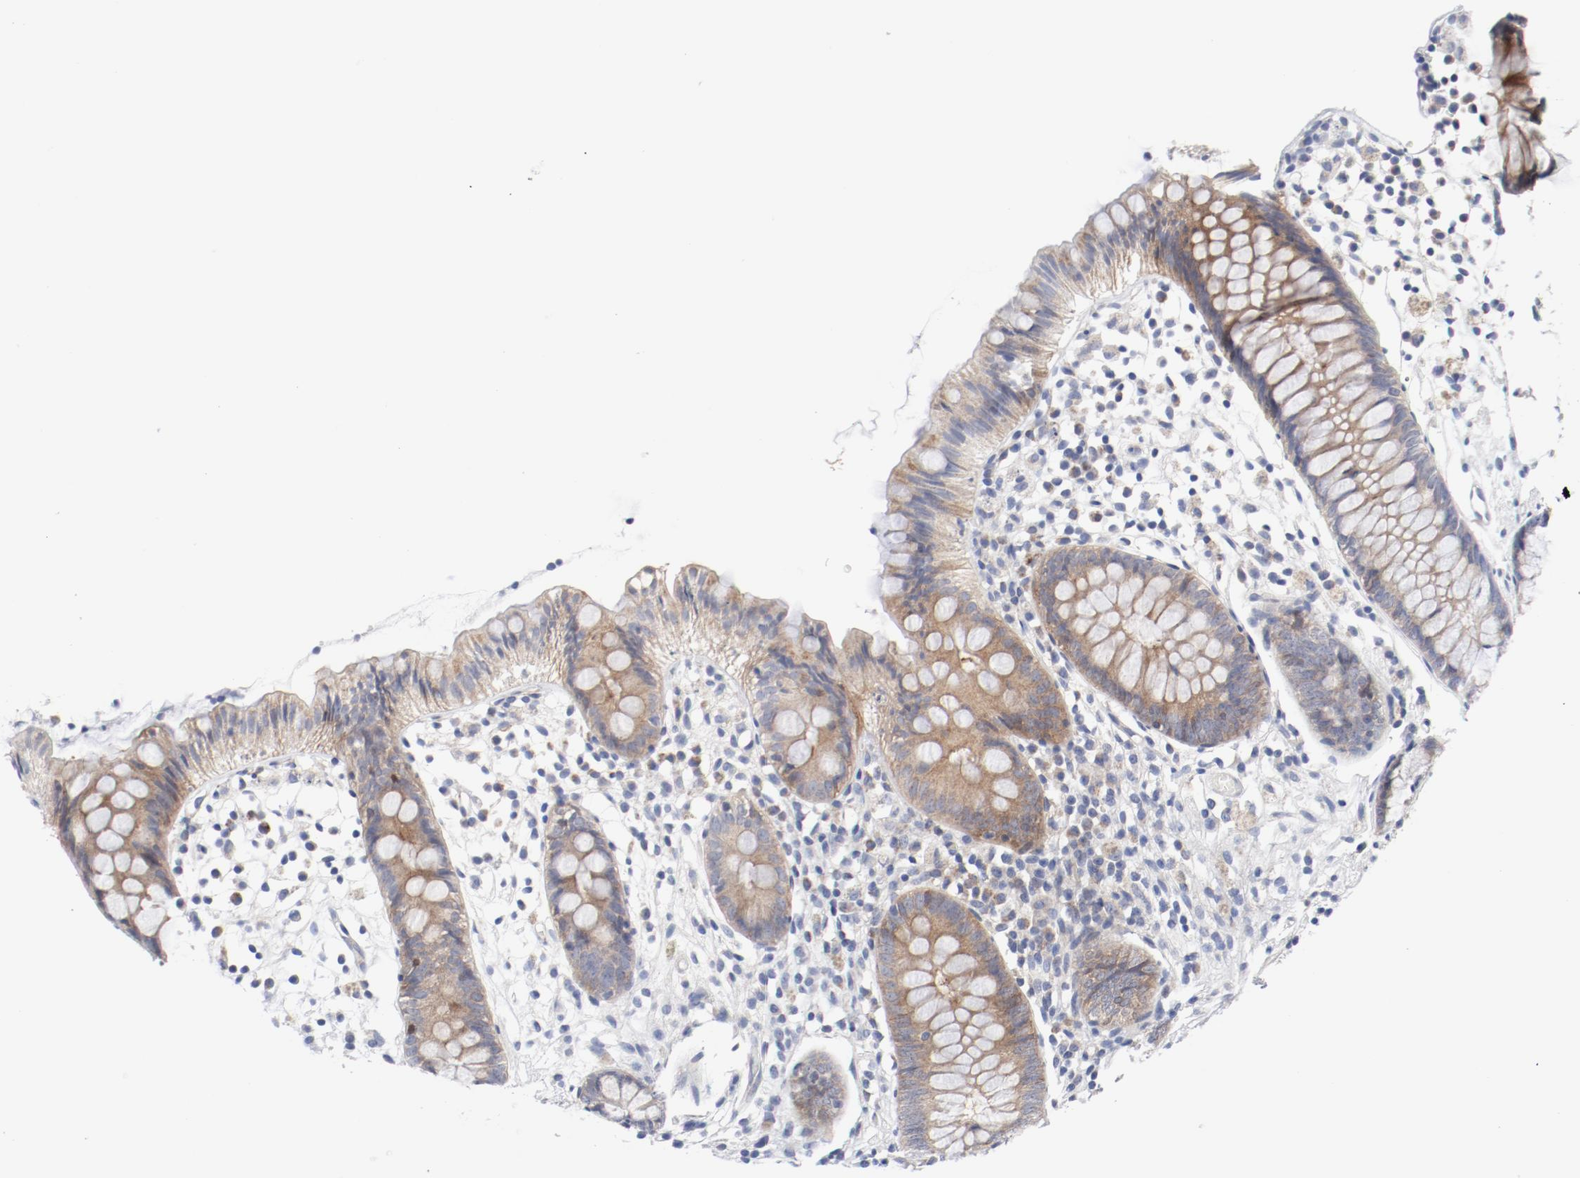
{"staining": {"intensity": "moderate", "quantity": ">75%", "location": "cytoplasmic/membranous"}, "tissue": "appendix", "cell_type": "Glandular cells", "image_type": "normal", "snomed": [{"axis": "morphology", "description": "Normal tissue, NOS"}, {"axis": "topography", "description": "Appendix"}], "caption": "Protein expression analysis of unremarkable appendix demonstrates moderate cytoplasmic/membranous positivity in about >75% of glandular cells. (Stains: DAB in brown, nuclei in blue, Microscopy: brightfield microscopy at high magnification).", "gene": "BAD", "patient": {"sex": "male", "age": 38}}